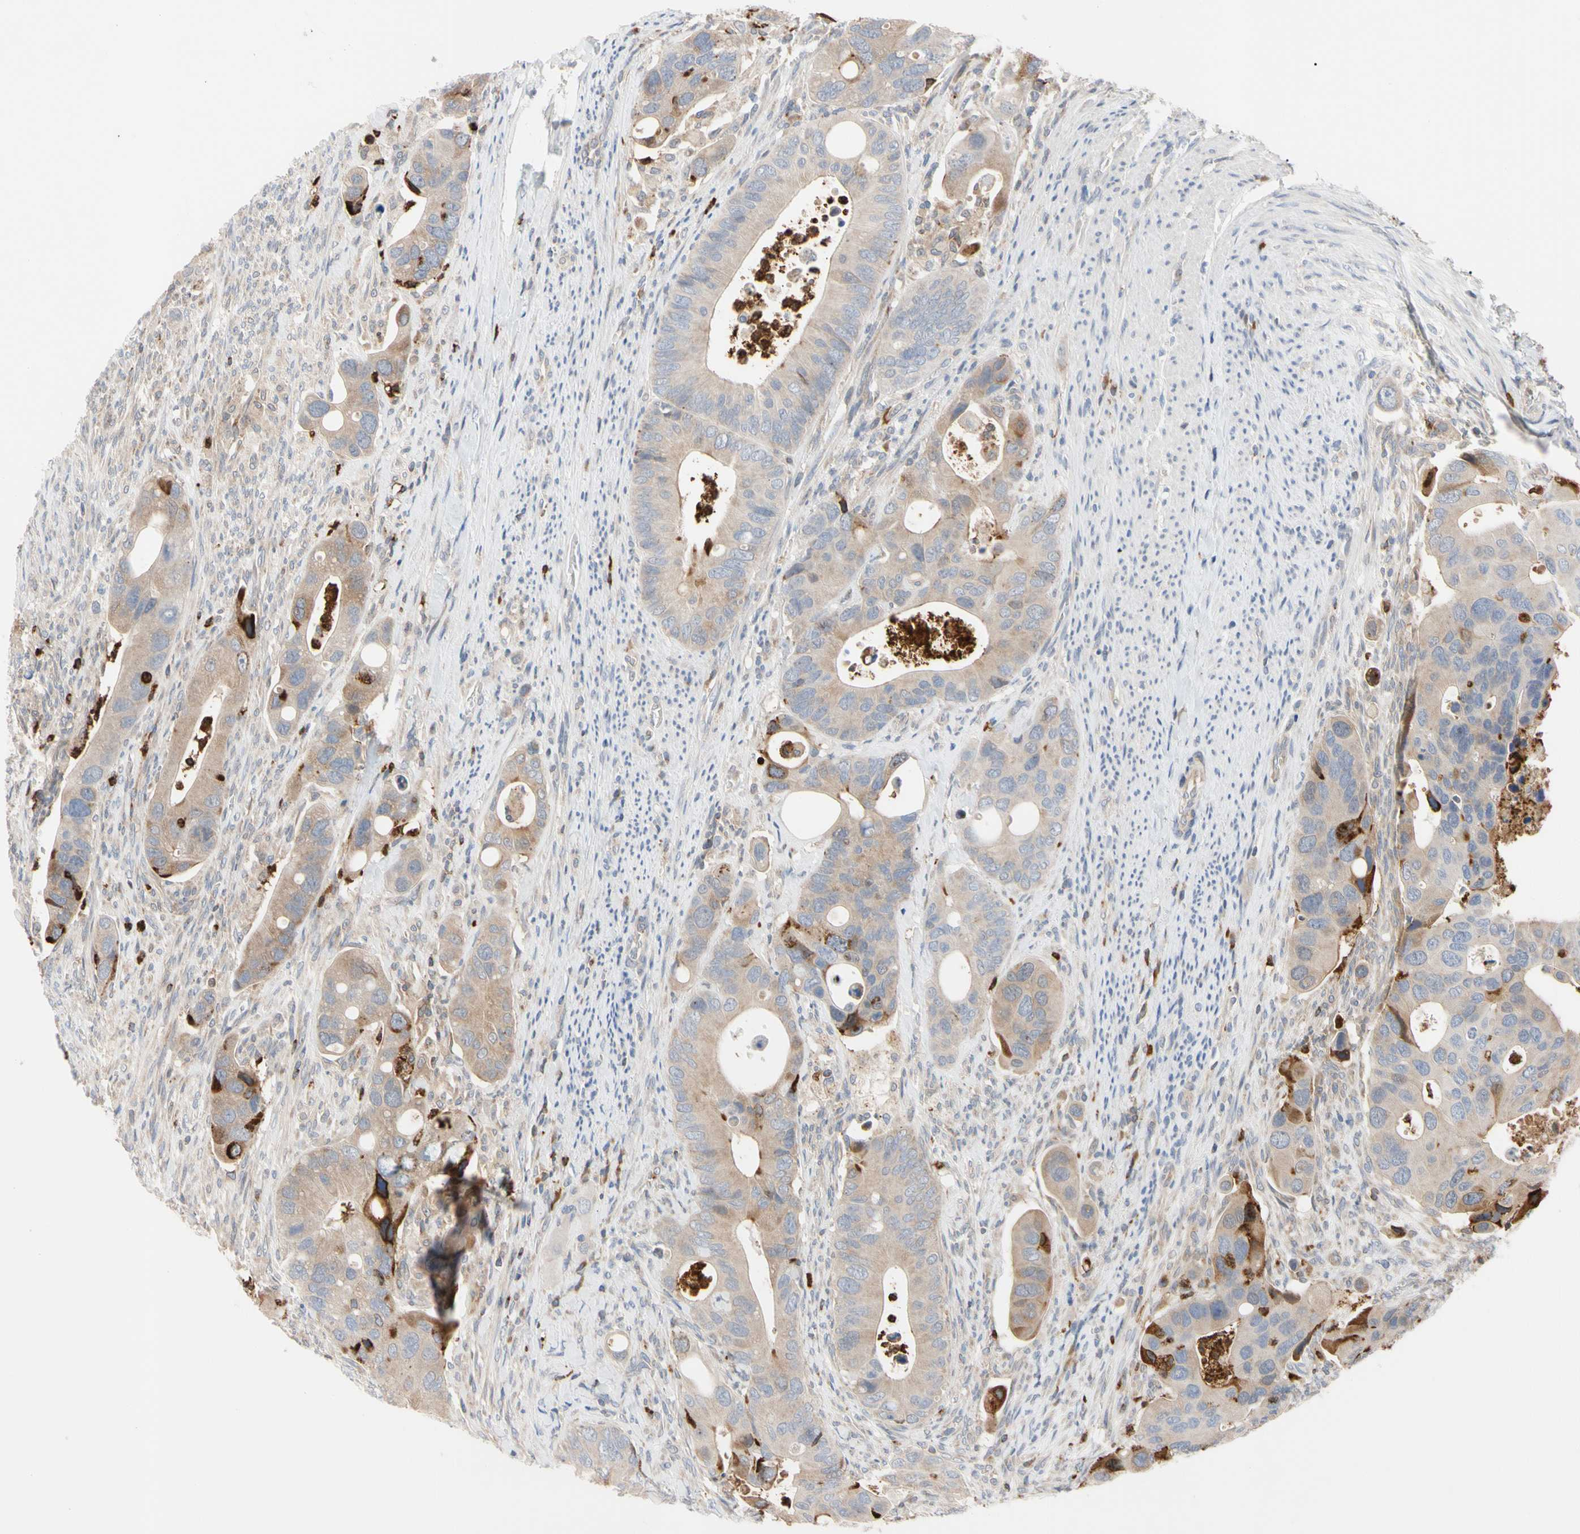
{"staining": {"intensity": "moderate", "quantity": ">75%", "location": "cytoplasmic/membranous"}, "tissue": "colorectal cancer", "cell_type": "Tumor cells", "image_type": "cancer", "snomed": [{"axis": "morphology", "description": "Adenocarcinoma, NOS"}, {"axis": "topography", "description": "Rectum"}], "caption": "Tumor cells exhibit moderate cytoplasmic/membranous positivity in approximately >75% of cells in colorectal cancer. The protein is shown in brown color, while the nuclei are stained blue.", "gene": "MCL1", "patient": {"sex": "female", "age": 57}}